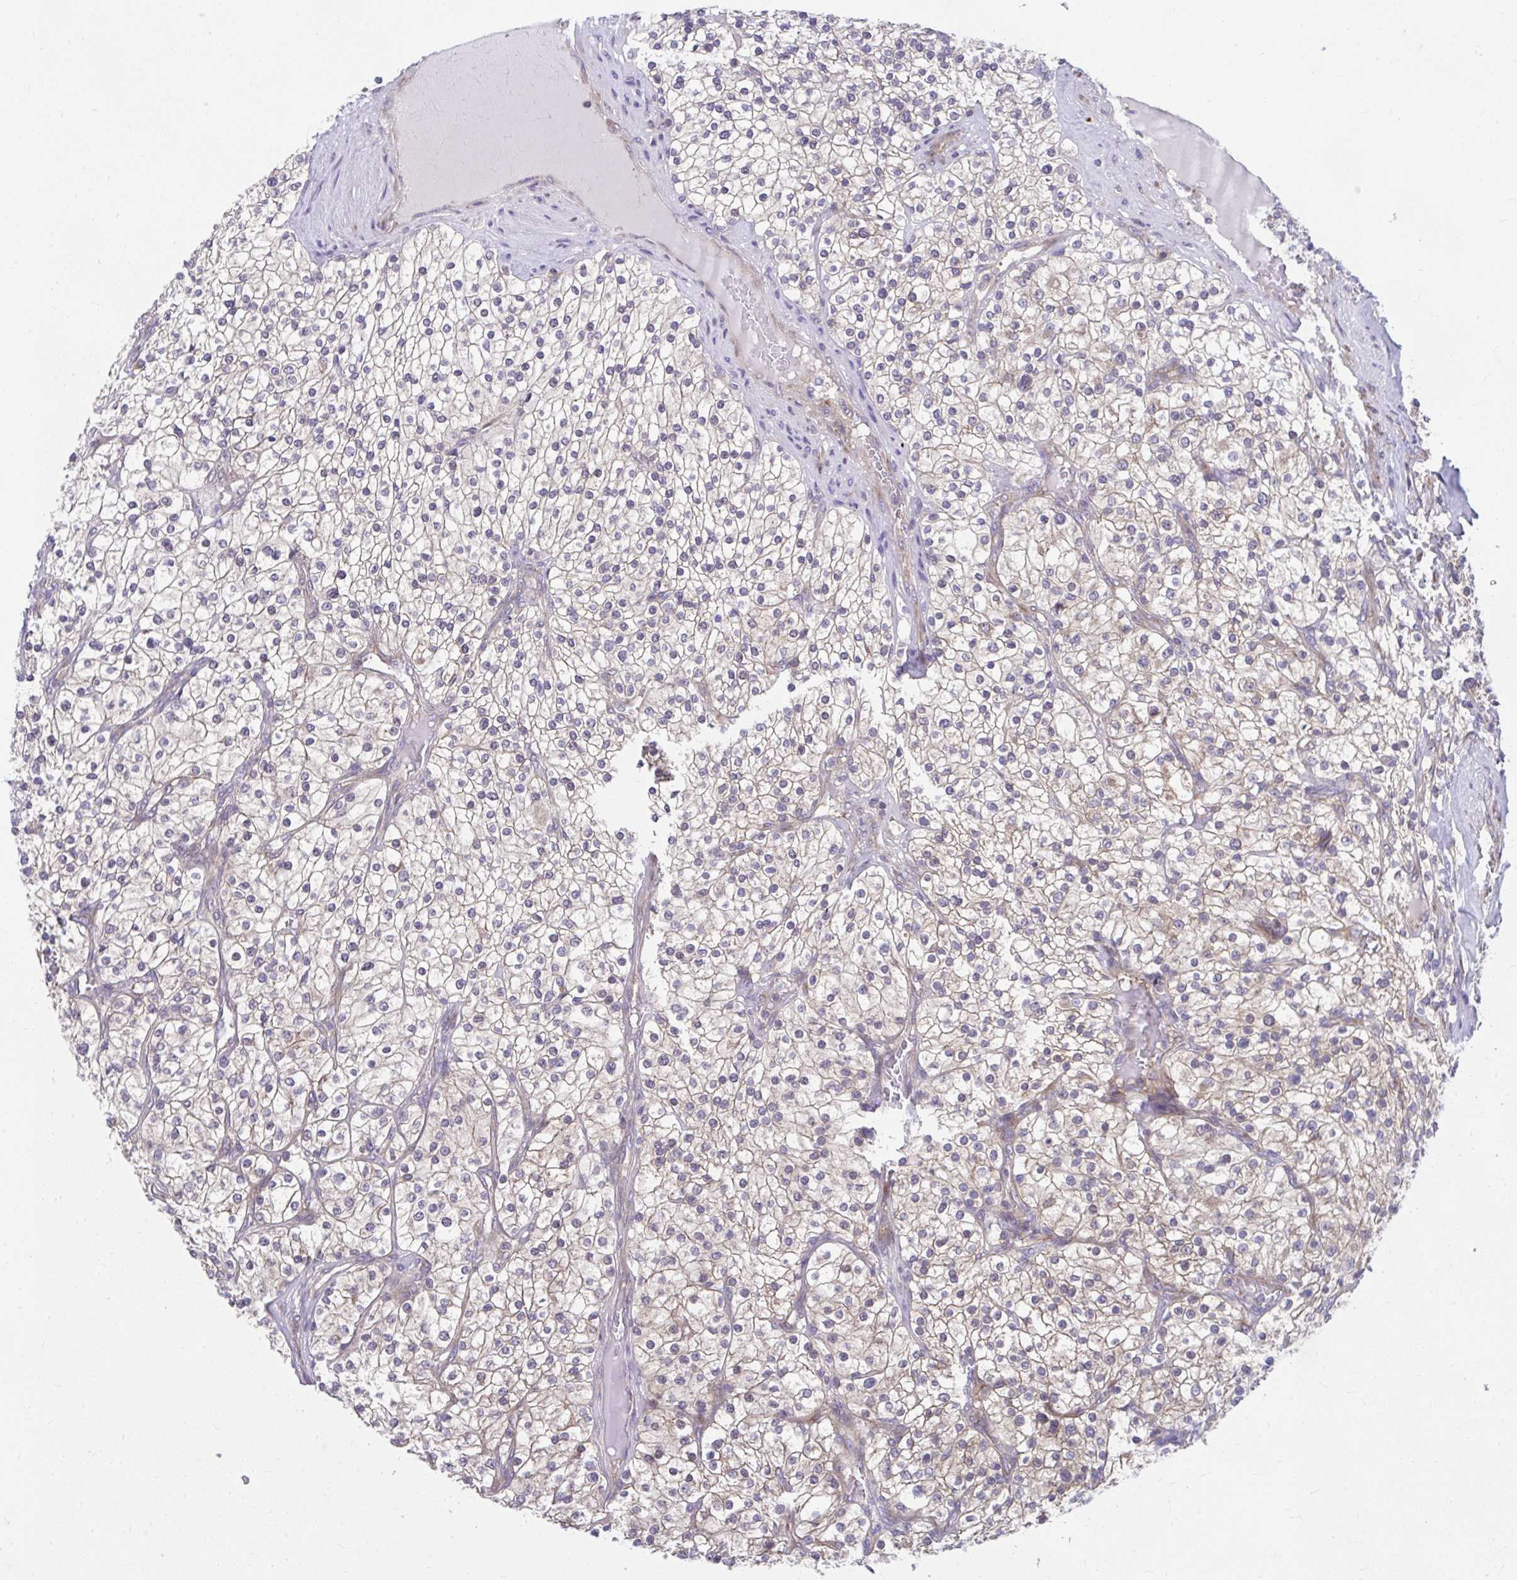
{"staining": {"intensity": "weak", "quantity": "25%-75%", "location": "cytoplasmic/membranous"}, "tissue": "renal cancer", "cell_type": "Tumor cells", "image_type": "cancer", "snomed": [{"axis": "morphology", "description": "Adenocarcinoma, NOS"}, {"axis": "topography", "description": "Kidney"}], "caption": "A histopathology image of renal adenocarcinoma stained for a protein exhibits weak cytoplasmic/membranous brown staining in tumor cells.", "gene": "PCDHB7", "patient": {"sex": "male", "age": 80}}